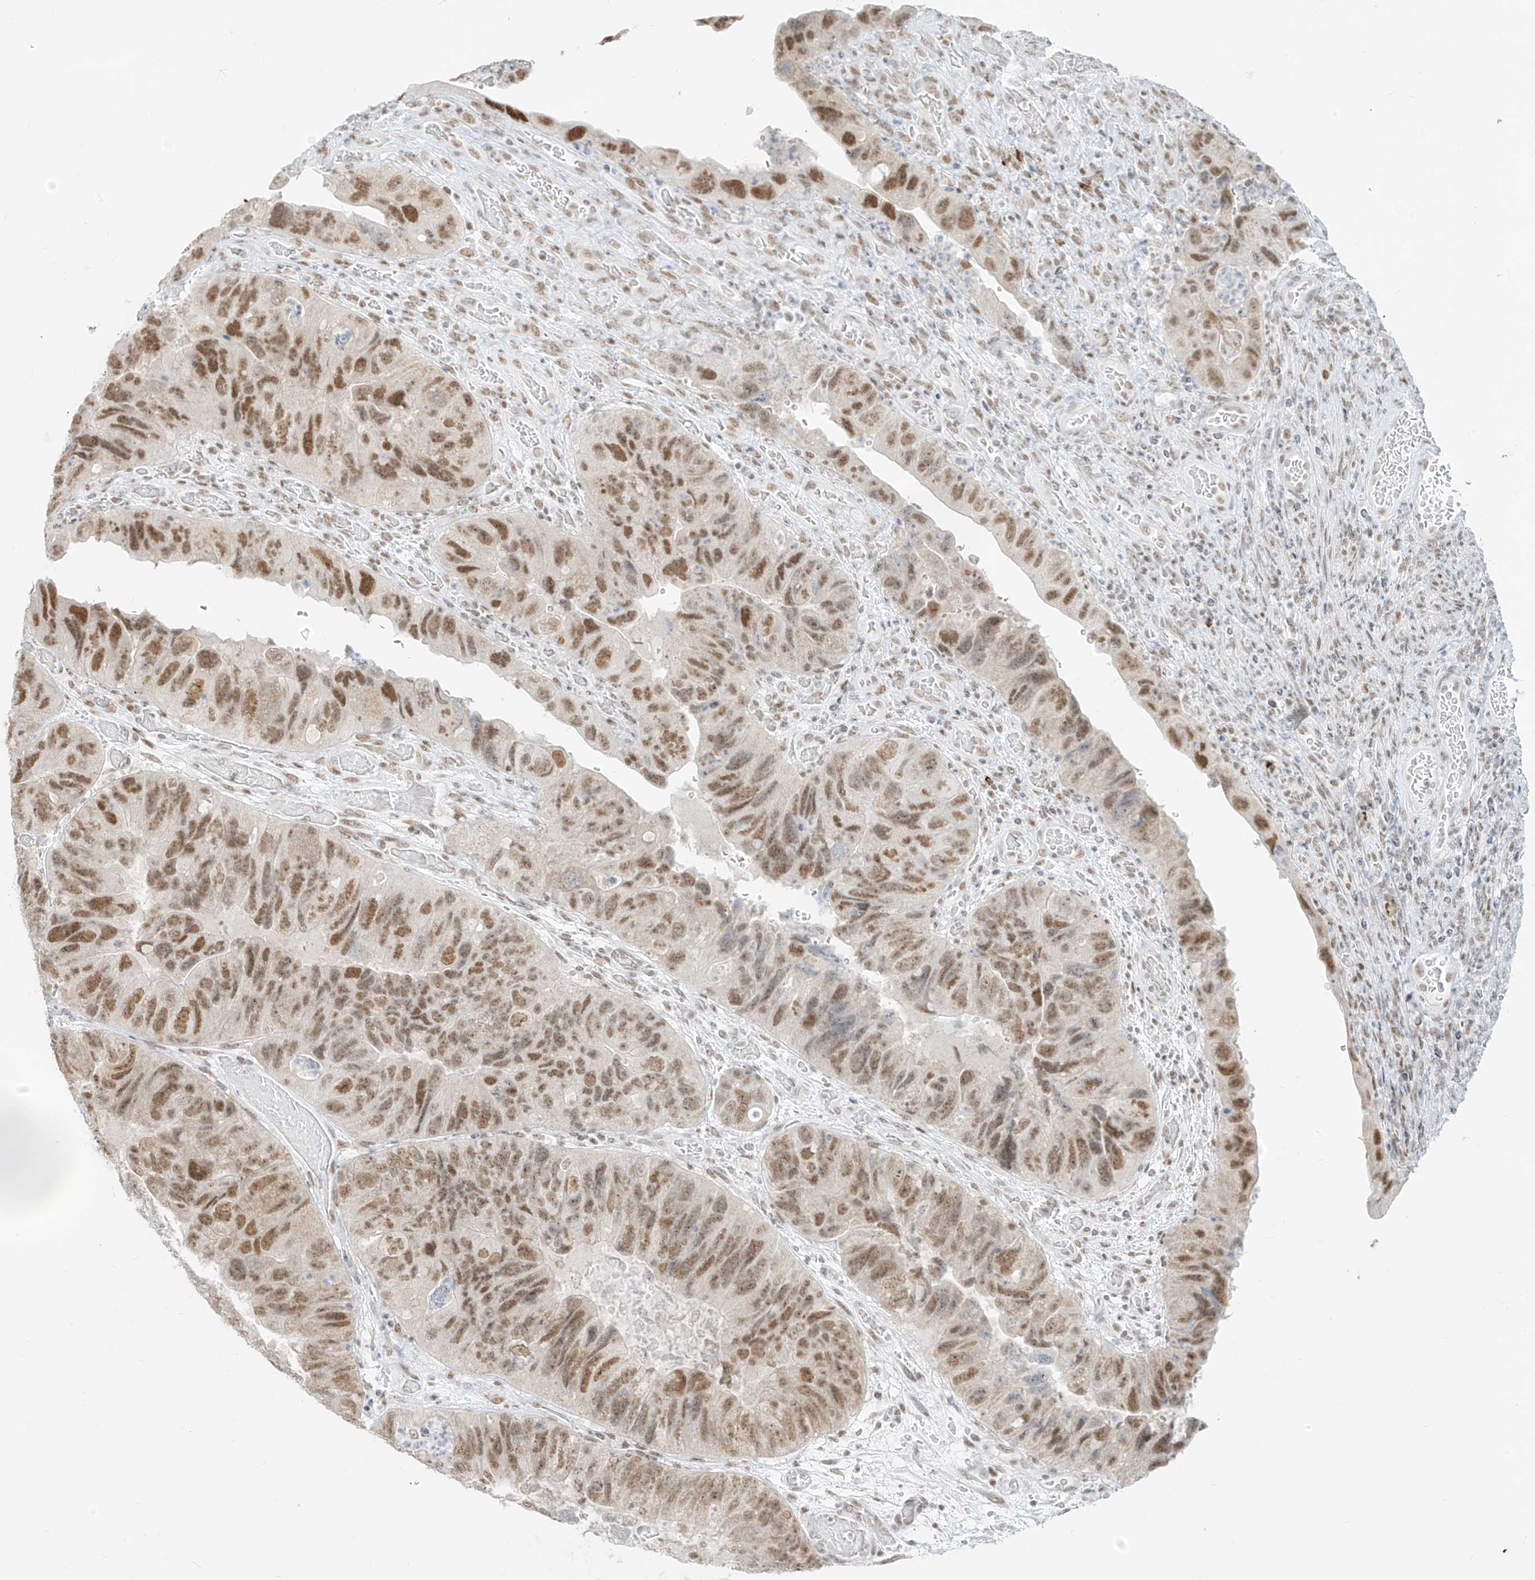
{"staining": {"intensity": "moderate", "quantity": ">75%", "location": "nuclear"}, "tissue": "colorectal cancer", "cell_type": "Tumor cells", "image_type": "cancer", "snomed": [{"axis": "morphology", "description": "Adenocarcinoma, NOS"}, {"axis": "topography", "description": "Rectum"}], "caption": "Human adenocarcinoma (colorectal) stained with a protein marker reveals moderate staining in tumor cells.", "gene": "SUPT5H", "patient": {"sex": "male", "age": 63}}